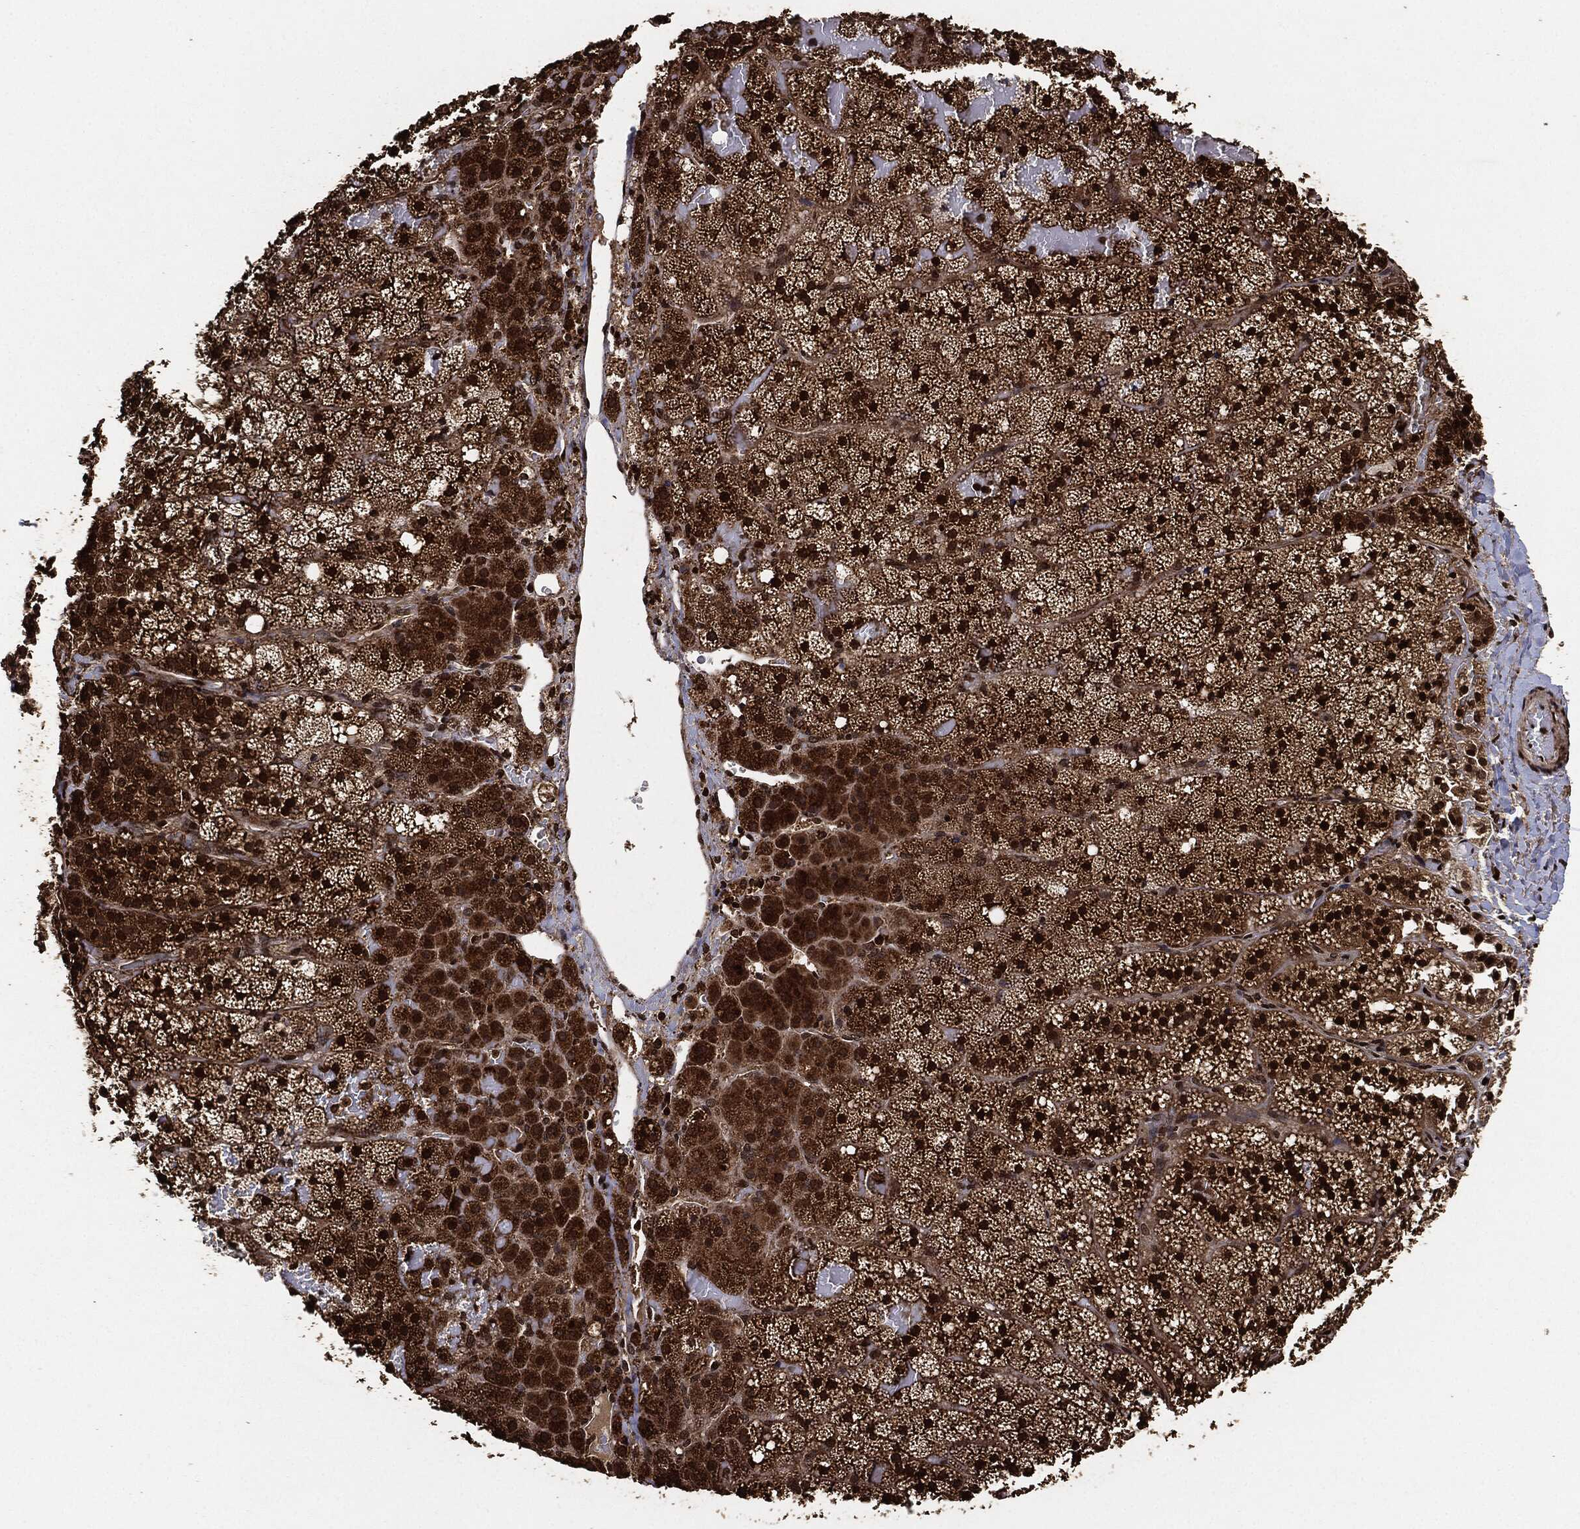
{"staining": {"intensity": "strong", "quantity": ">75%", "location": "cytoplasmic/membranous,nuclear"}, "tissue": "adrenal gland", "cell_type": "Glandular cells", "image_type": "normal", "snomed": [{"axis": "morphology", "description": "Normal tissue, NOS"}, {"axis": "topography", "description": "Adrenal gland"}], "caption": "Human adrenal gland stained for a protein (brown) reveals strong cytoplasmic/membranous,nuclear positive staining in approximately >75% of glandular cells.", "gene": "PDK1", "patient": {"sex": "male", "age": 53}}